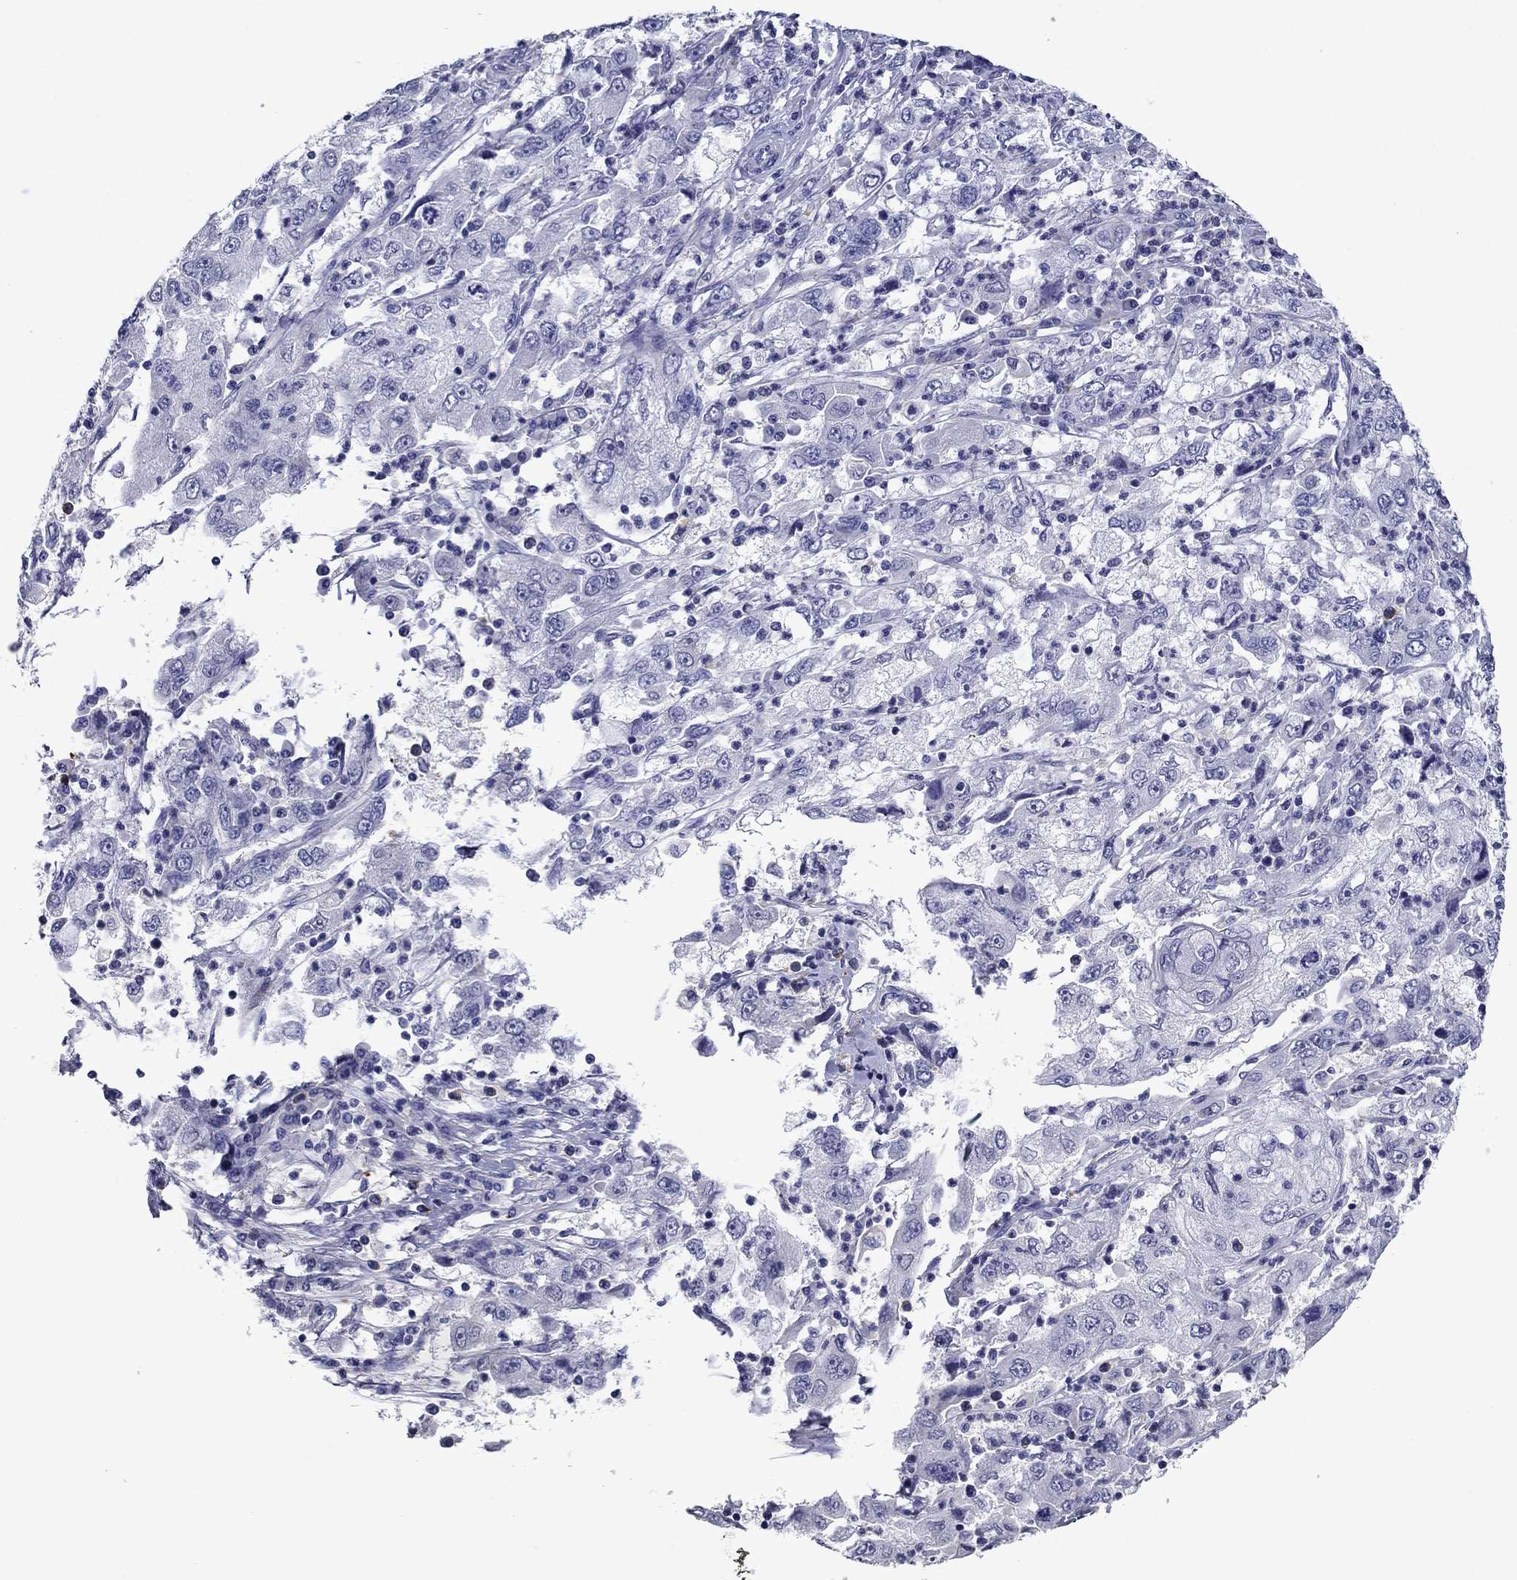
{"staining": {"intensity": "negative", "quantity": "none", "location": "none"}, "tissue": "cervical cancer", "cell_type": "Tumor cells", "image_type": "cancer", "snomed": [{"axis": "morphology", "description": "Squamous cell carcinoma, NOS"}, {"axis": "topography", "description": "Cervix"}], "caption": "Immunohistochemistry photomicrograph of squamous cell carcinoma (cervical) stained for a protein (brown), which displays no expression in tumor cells.", "gene": "CNDP1", "patient": {"sex": "female", "age": 36}}